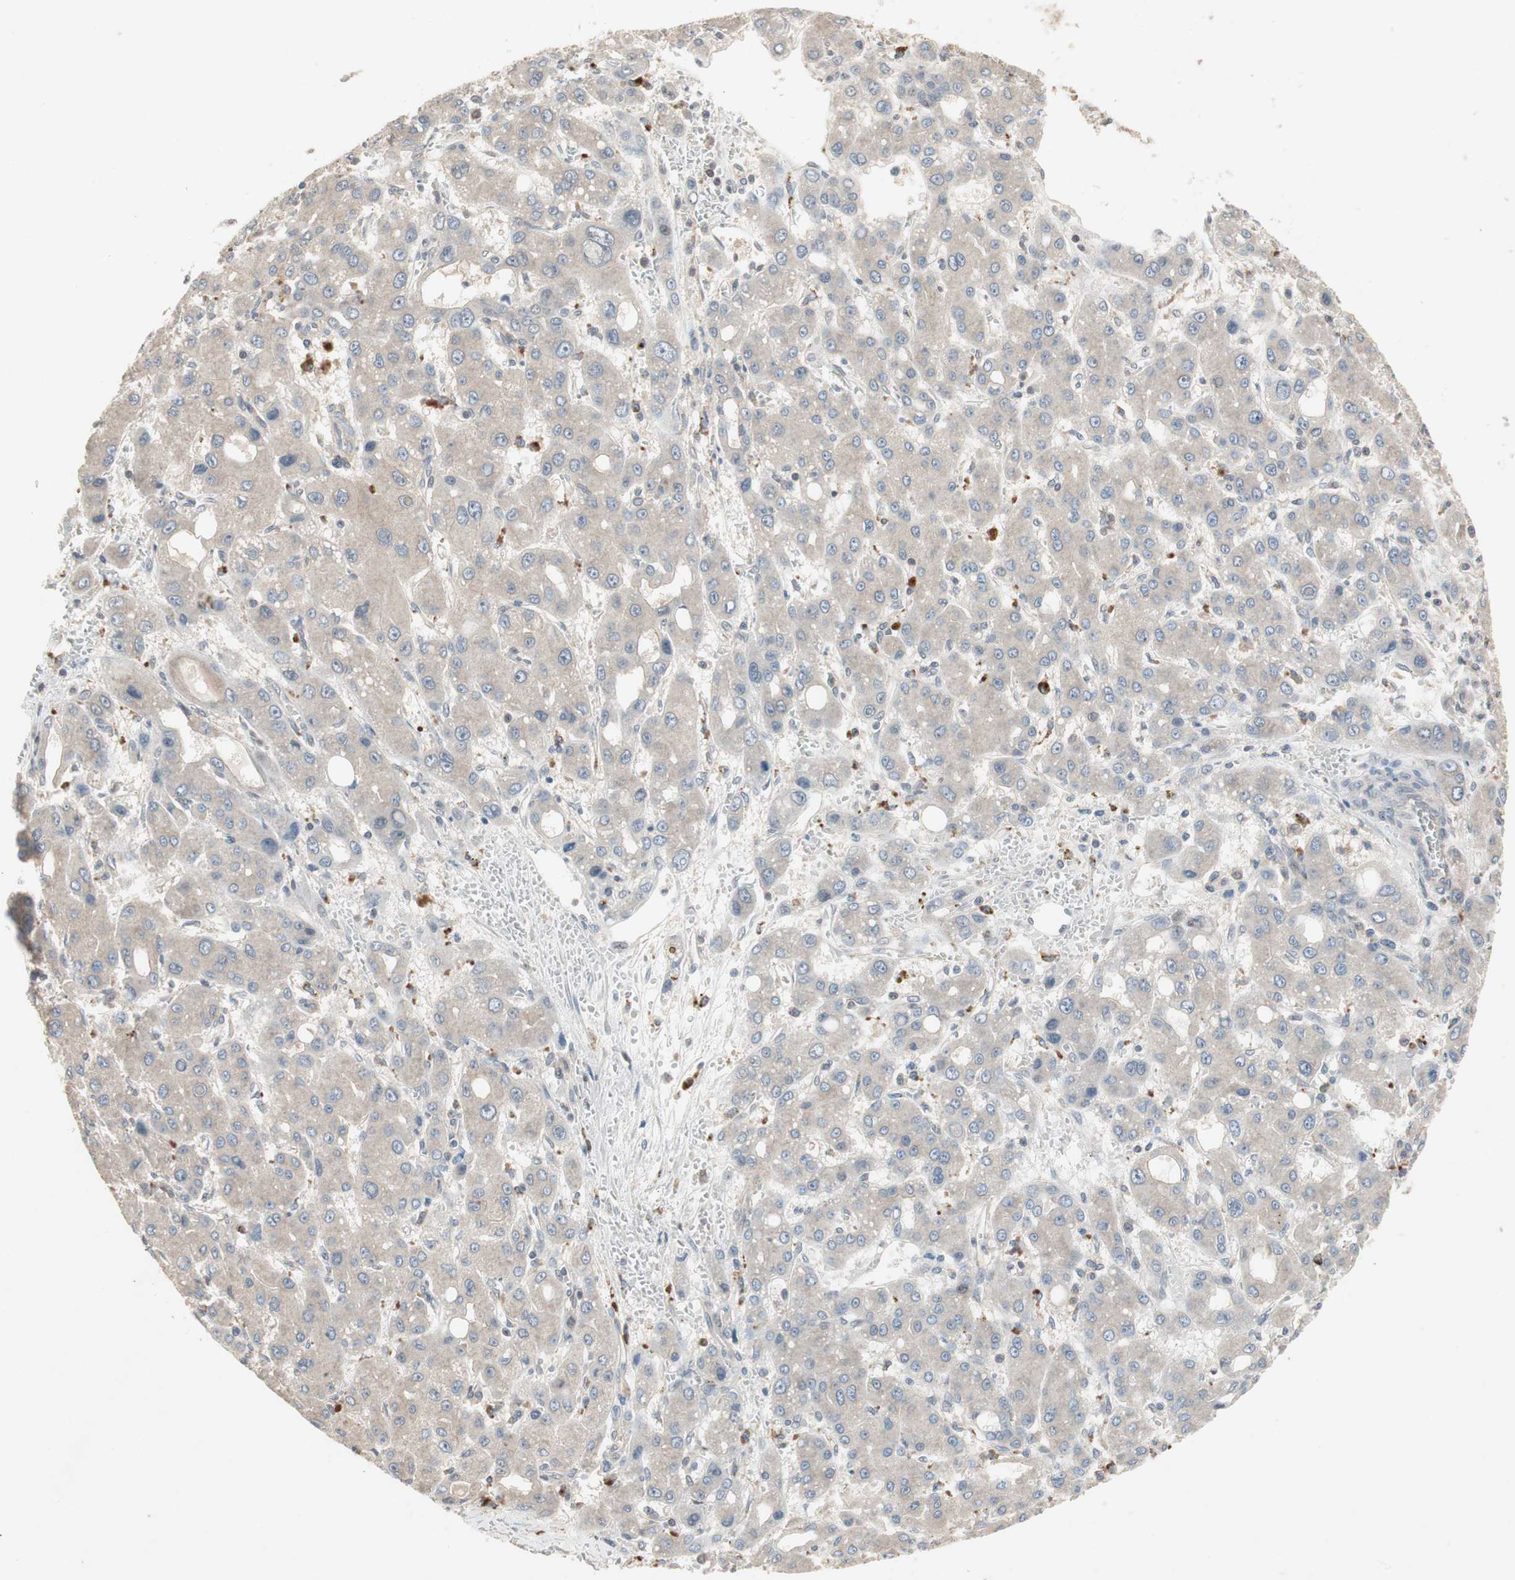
{"staining": {"intensity": "weak", "quantity": ">75%", "location": "cytoplasmic/membranous"}, "tissue": "liver cancer", "cell_type": "Tumor cells", "image_type": "cancer", "snomed": [{"axis": "morphology", "description": "Carcinoma, Hepatocellular, NOS"}, {"axis": "topography", "description": "Liver"}], "caption": "IHC of liver cancer (hepatocellular carcinoma) demonstrates low levels of weak cytoplasmic/membranous positivity in about >75% of tumor cells.", "gene": "GART", "patient": {"sex": "male", "age": 55}}